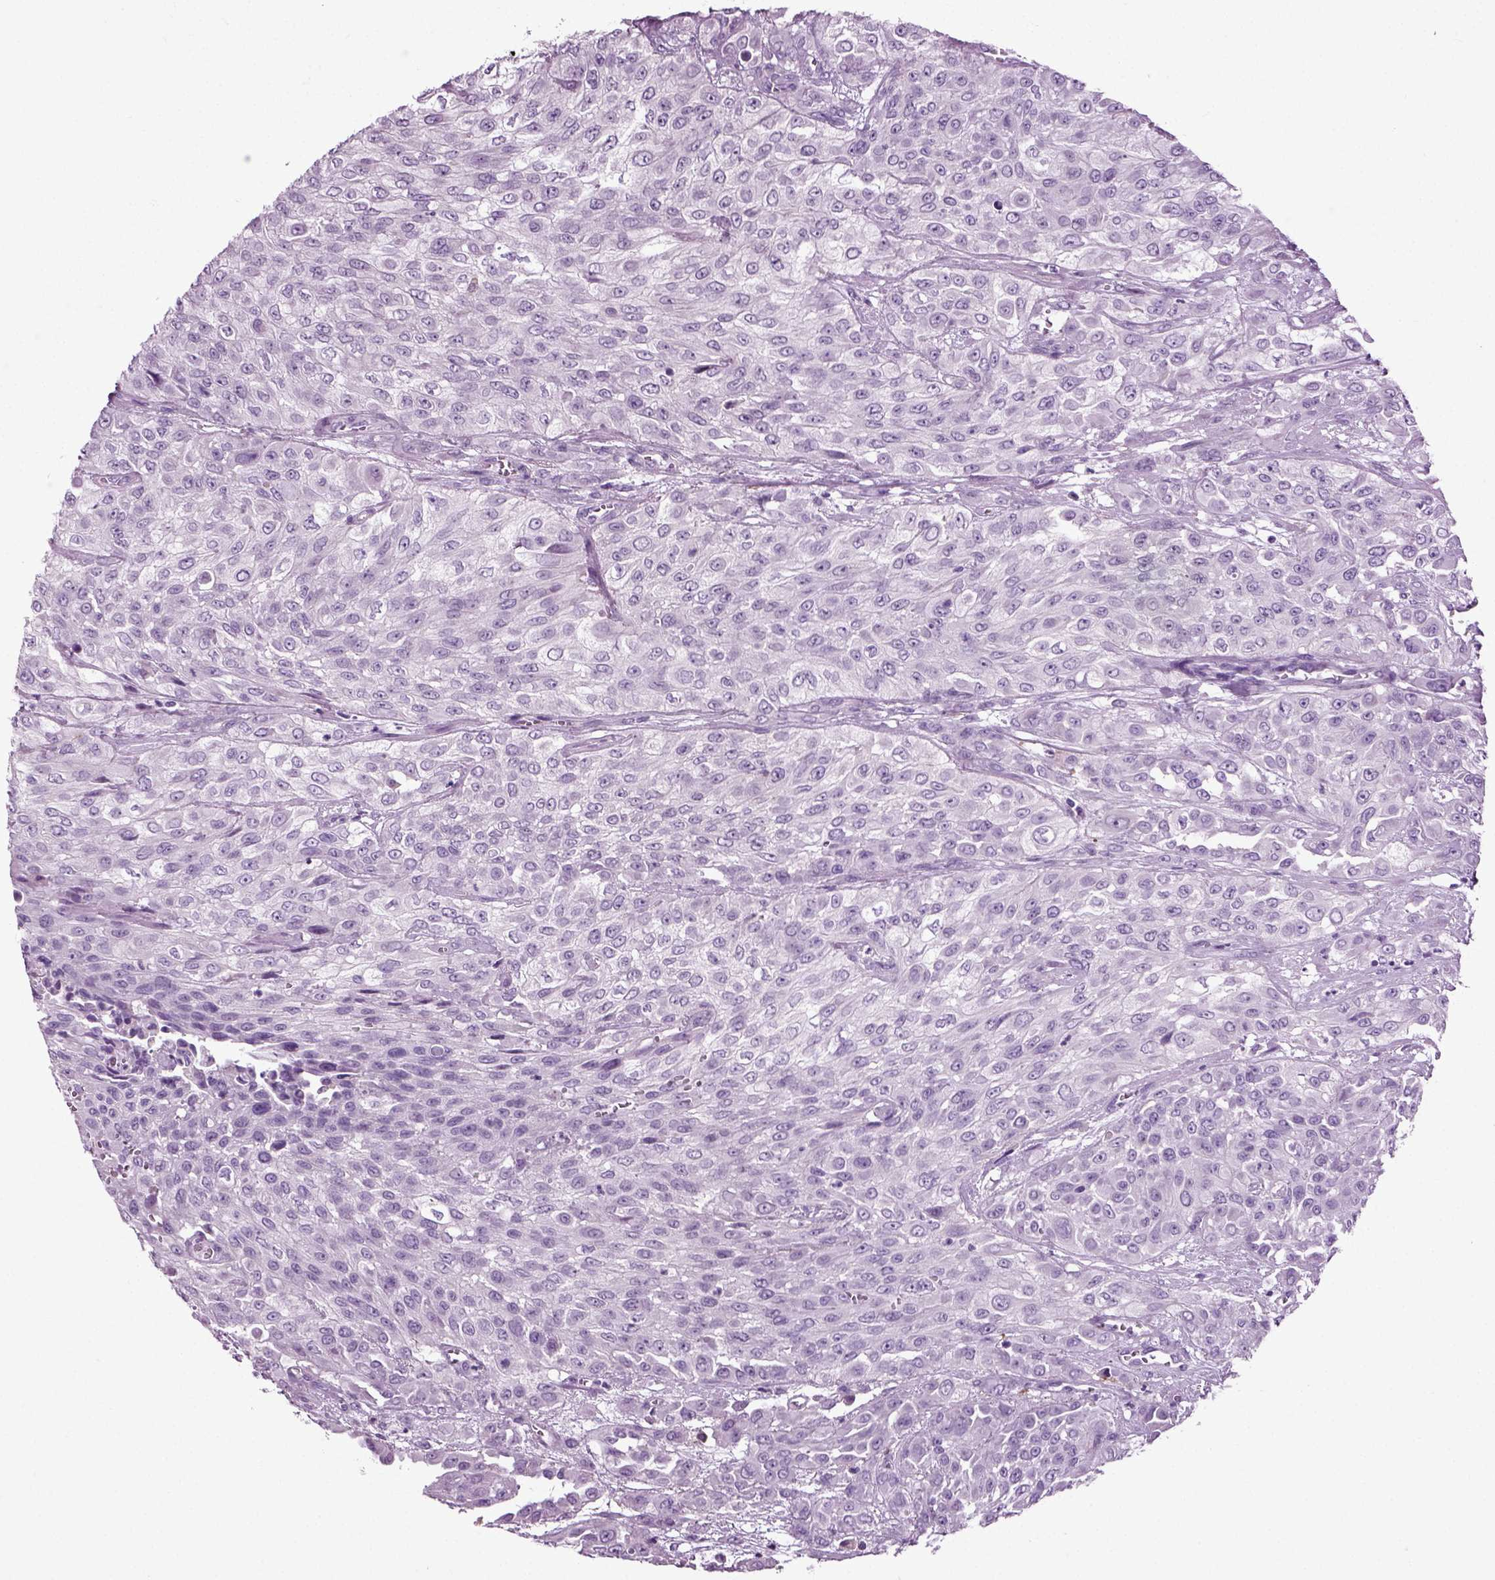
{"staining": {"intensity": "negative", "quantity": "none", "location": "none"}, "tissue": "urothelial cancer", "cell_type": "Tumor cells", "image_type": "cancer", "snomed": [{"axis": "morphology", "description": "Urothelial carcinoma, High grade"}, {"axis": "topography", "description": "Urinary bladder"}], "caption": "DAB immunohistochemical staining of human urothelial carcinoma (high-grade) displays no significant positivity in tumor cells.", "gene": "DNAH10", "patient": {"sex": "male", "age": 57}}